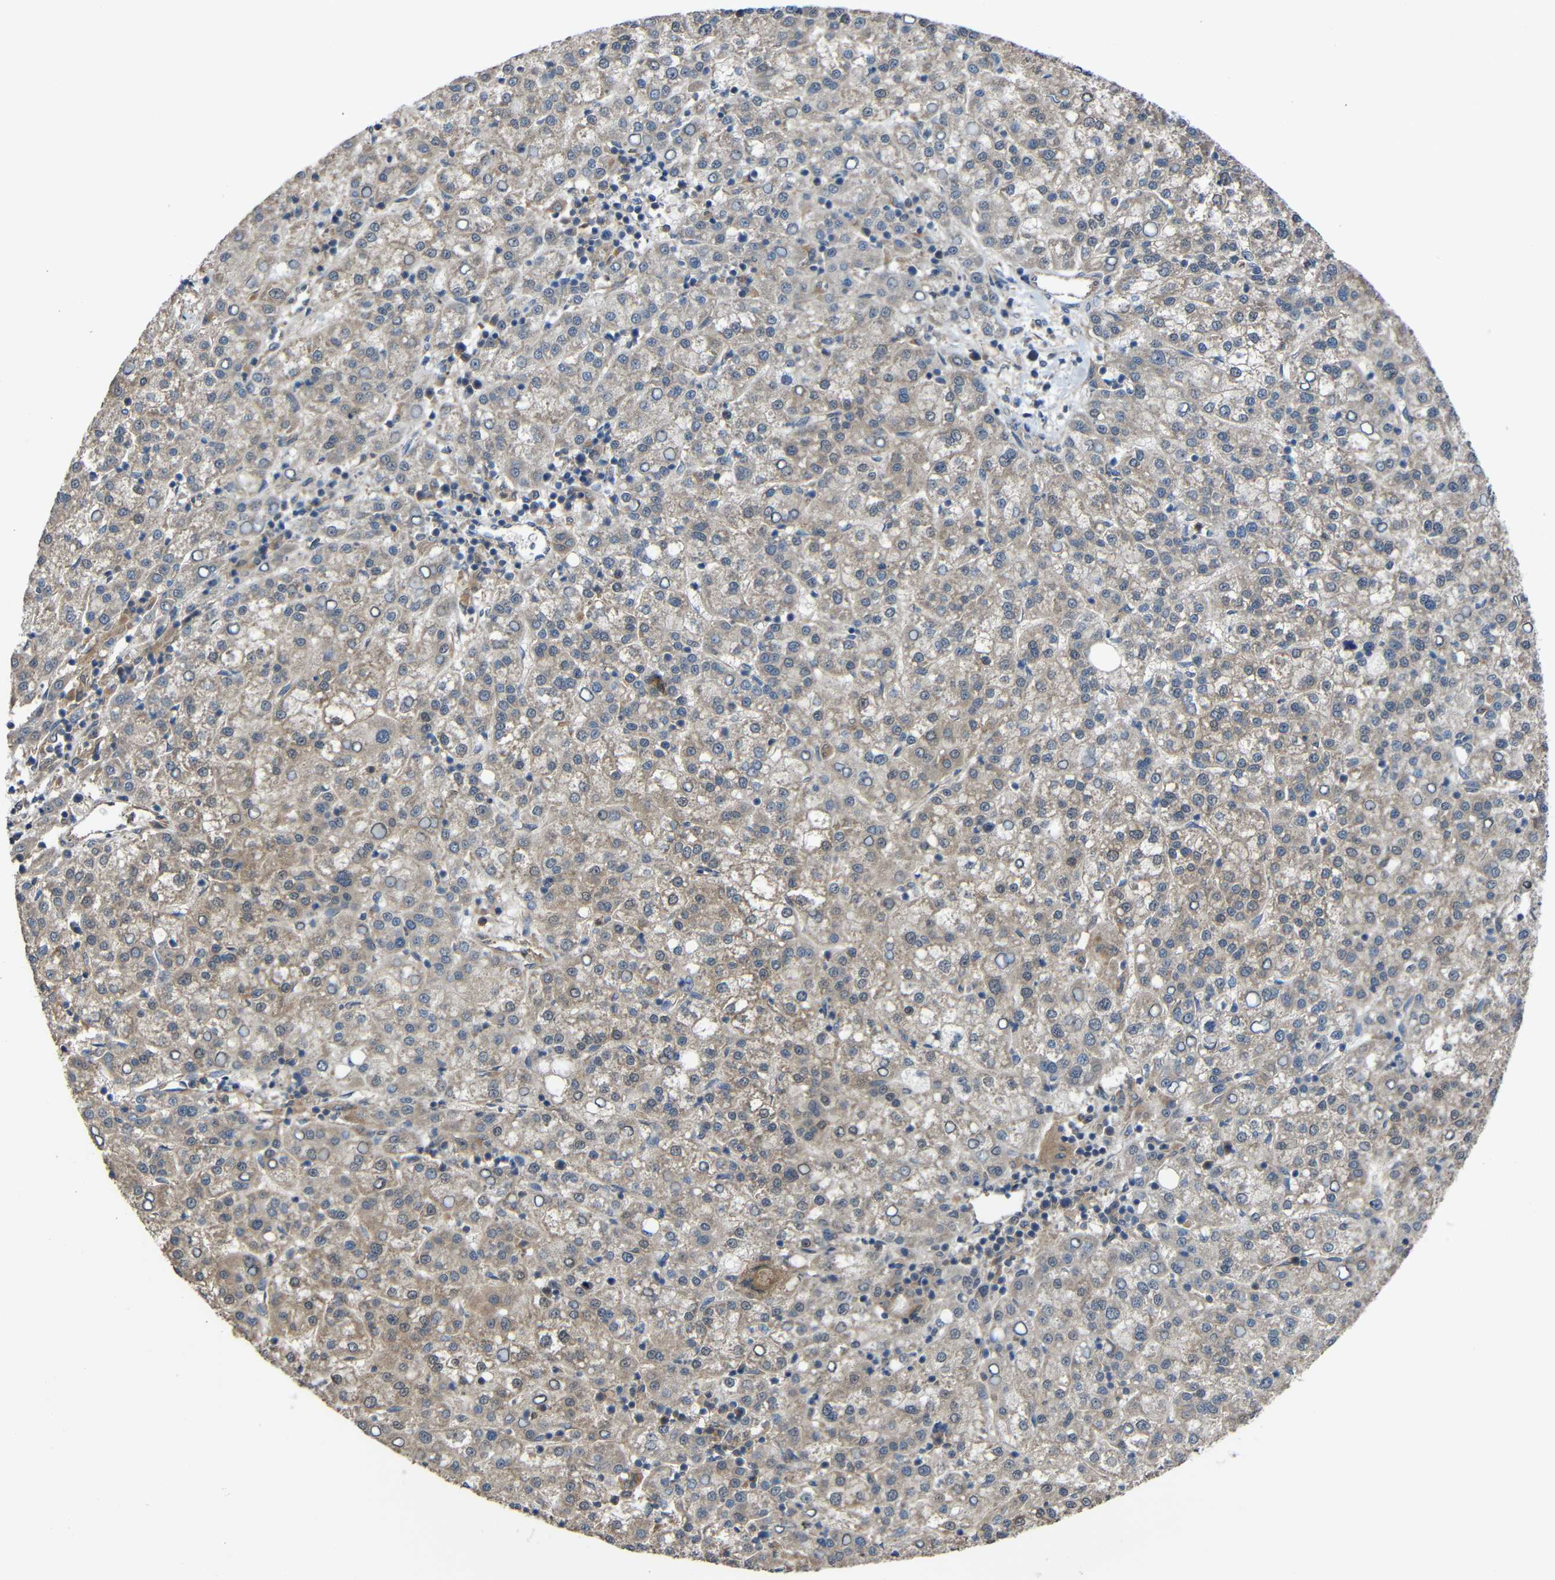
{"staining": {"intensity": "weak", "quantity": ">75%", "location": "cytoplasmic/membranous"}, "tissue": "liver cancer", "cell_type": "Tumor cells", "image_type": "cancer", "snomed": [{"axis": "morphology", "description": "Carcinoma, Hepatocellular, NOS"}, {"axis": "topography", "description": "Liver"}], "caption": "Protein staining shows weak cytoplasmic/membranous positivity in about >75% of tumor cells in hepatocellular carcinoma (liver).", "gene": "CHST9", "patient": {"sex": "female", "age": 58}}